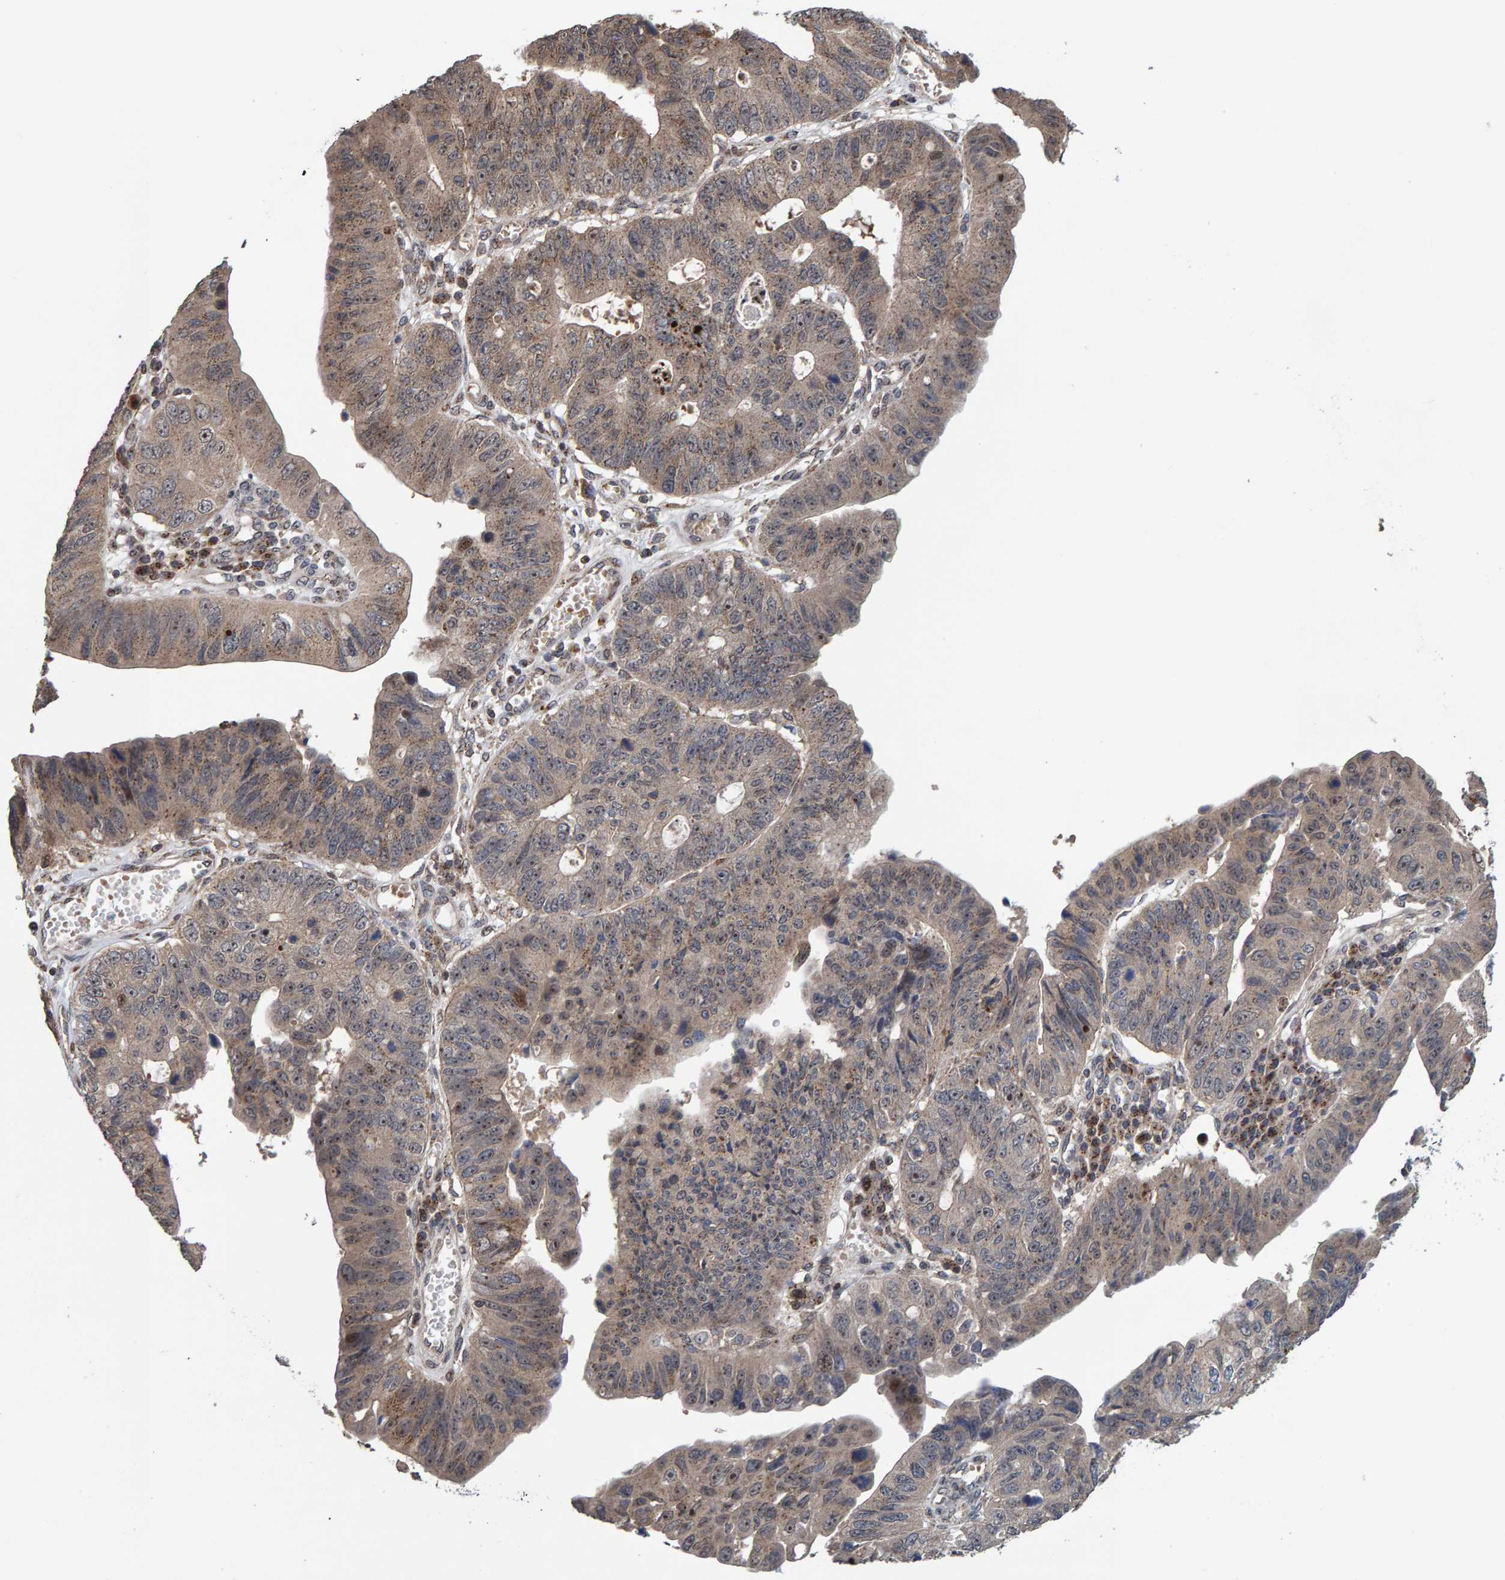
{"staining": {"intensity": "weak", "quantity": ">75%", "location": "cytoplasmic/membranous,nuclear"}, "tissue": "stomach cancer", "cell_type": "Tumor cells", "image_type": "cancer", "snomed": [{"axis": "morphology", "description": "Adenocarcinoma, NOS"}, {"axis": "topography", "description": "Stomach"}], "caption": "An image of human stomach adenocarcinoma stained for a protein displays weak cytoplasmic/membranous and nuclear brown staining in tumor cells.", "gene": "CCDC25", "patient": {"sex": "male", "age": 59}}